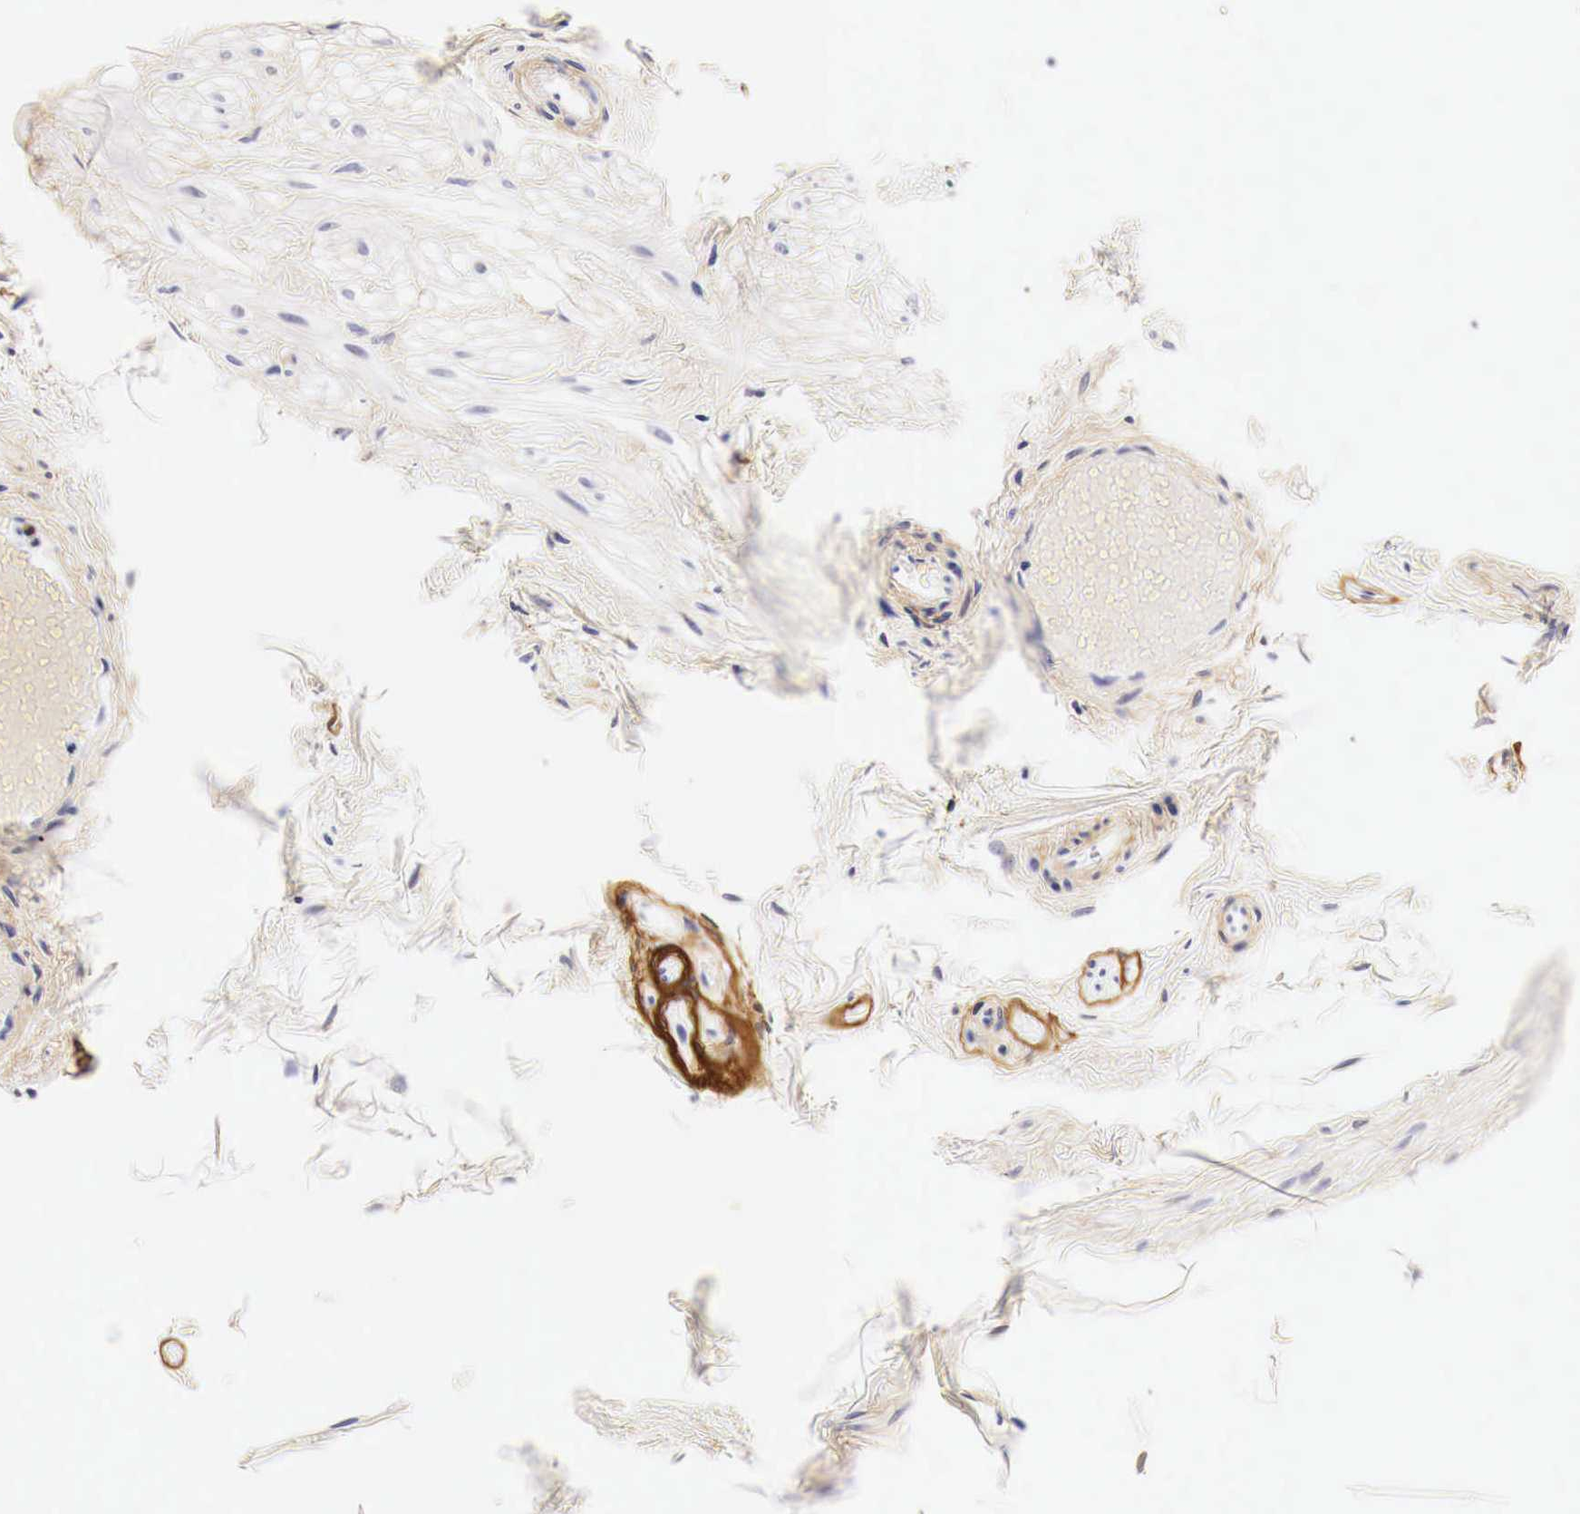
{"staining": {"intensity": "strong", "quantity": ">75%", "location": "cytoplasmic/membranous"}, "tissue": "epididymis", "cell_type": "Glandular cells", "image_type": "normal", "snomed": [{"axis": "morphology", "description": "Normal tissue, NOS"}, {"axis": "topography", "description": "Epididymis"}], "caption": "This micrograph exhibits normal epididymis stained with IHC to label a protein in brown. The cytoplasmic/membranous of glandular cells show strong positivity for the protein. Nuclei are counter-stained blue.", "gene": "EGFR", "patient": {"sex": "male", "age": 52}}